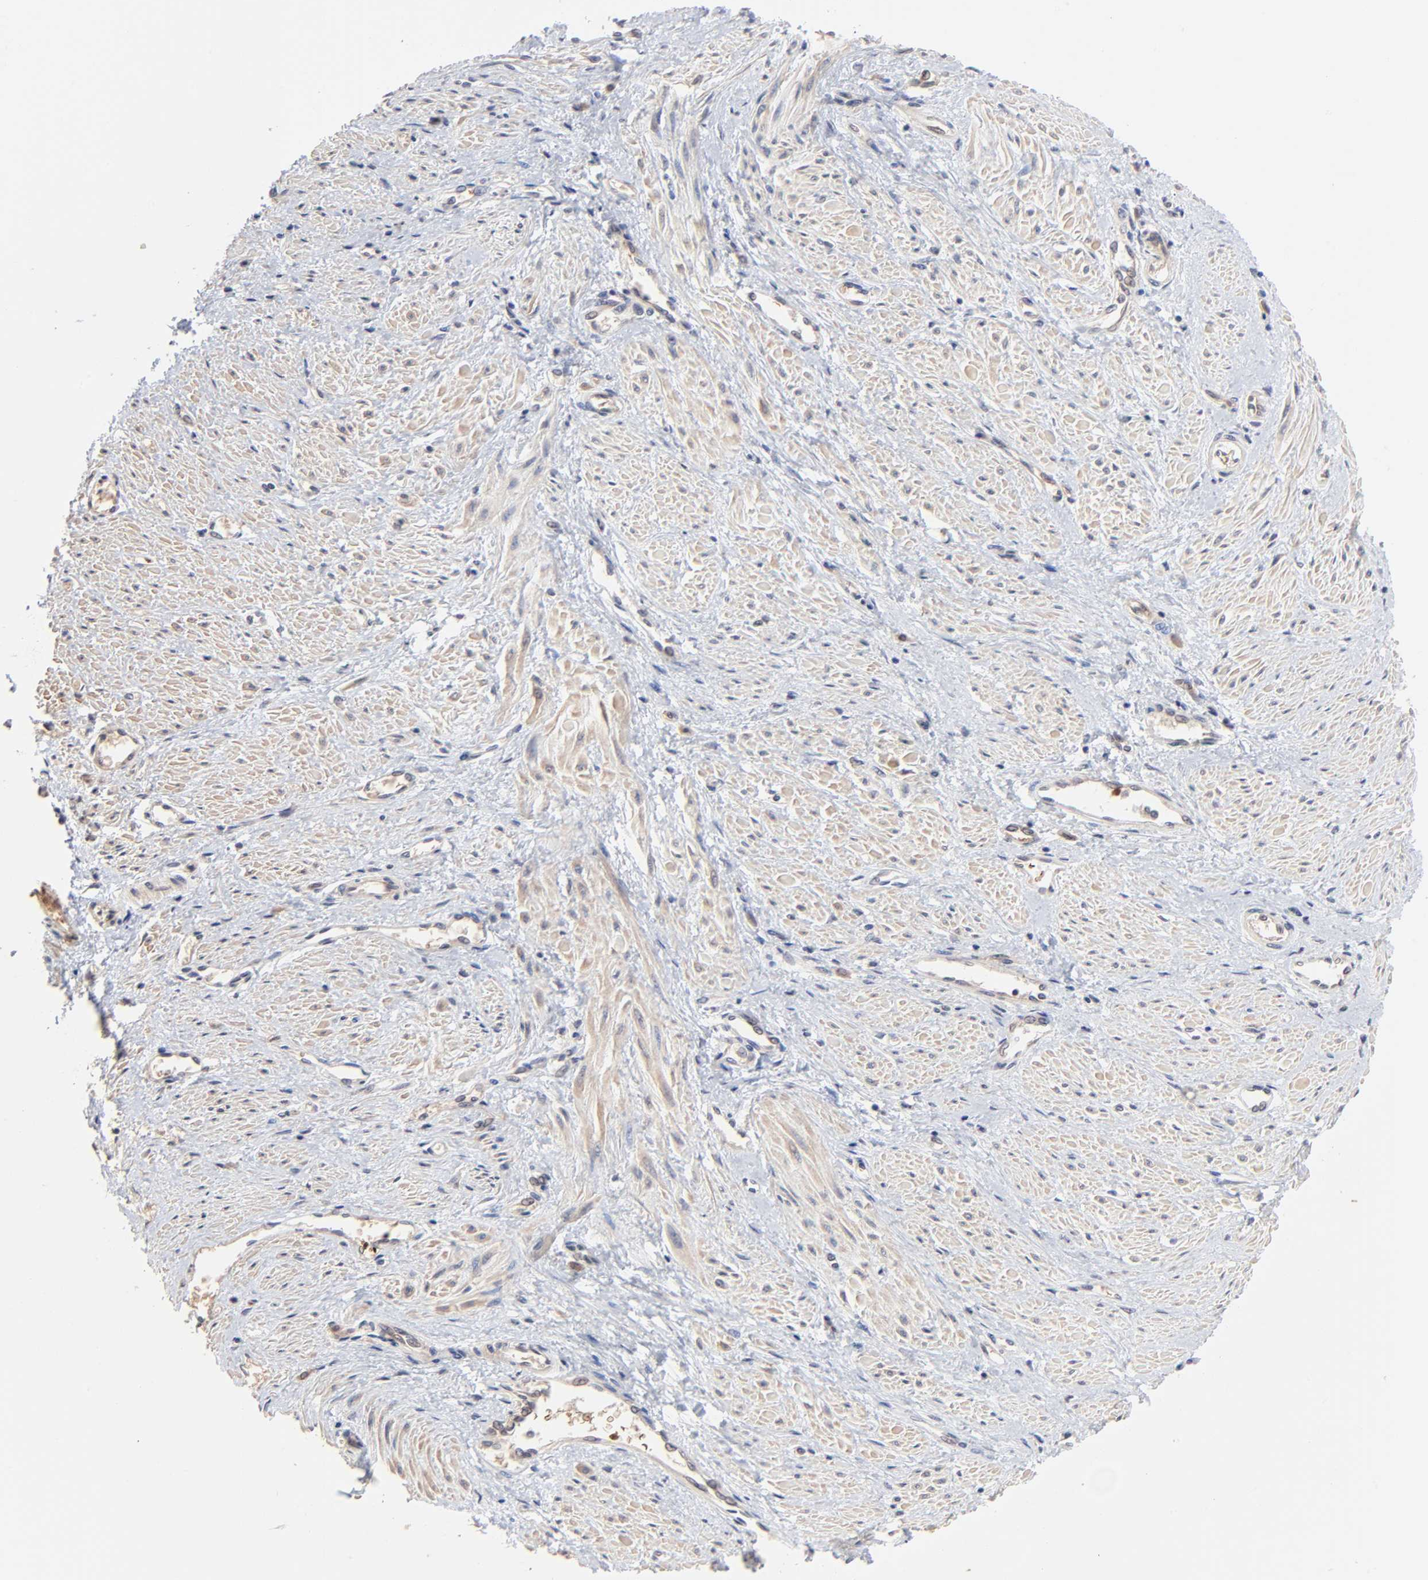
{"staining": {"intensity": "weak", "quantity": "25%-75%", "location": "cytoplasmic/membranous"}, "tissue": "smooth muscle", "cell_type": "Smooth muscle cells", "image_type": "normal", "snomed": [{"axis": "morphology", "description": "Normal tissue, NOS"}, {"axis": "topography", "description": "Smooth muscle"}, {"axis": "topography", "description": "Uterus"}], "caption": "The image exhibits immunohistochemical staining of unremarkable smooth muscle. There is weak cytoplasmic/membranous staining is appreciated in approximately 25%-75% of smooth muscle cells. The staining is performed using DAB (3,3'-diaminobenzidine) brown chromogen to label protein expression. The nuclei are counter-stained blue using hematoxylin.", "gene": "CASP10", "patient": {"sex": "female", "age": 39}}